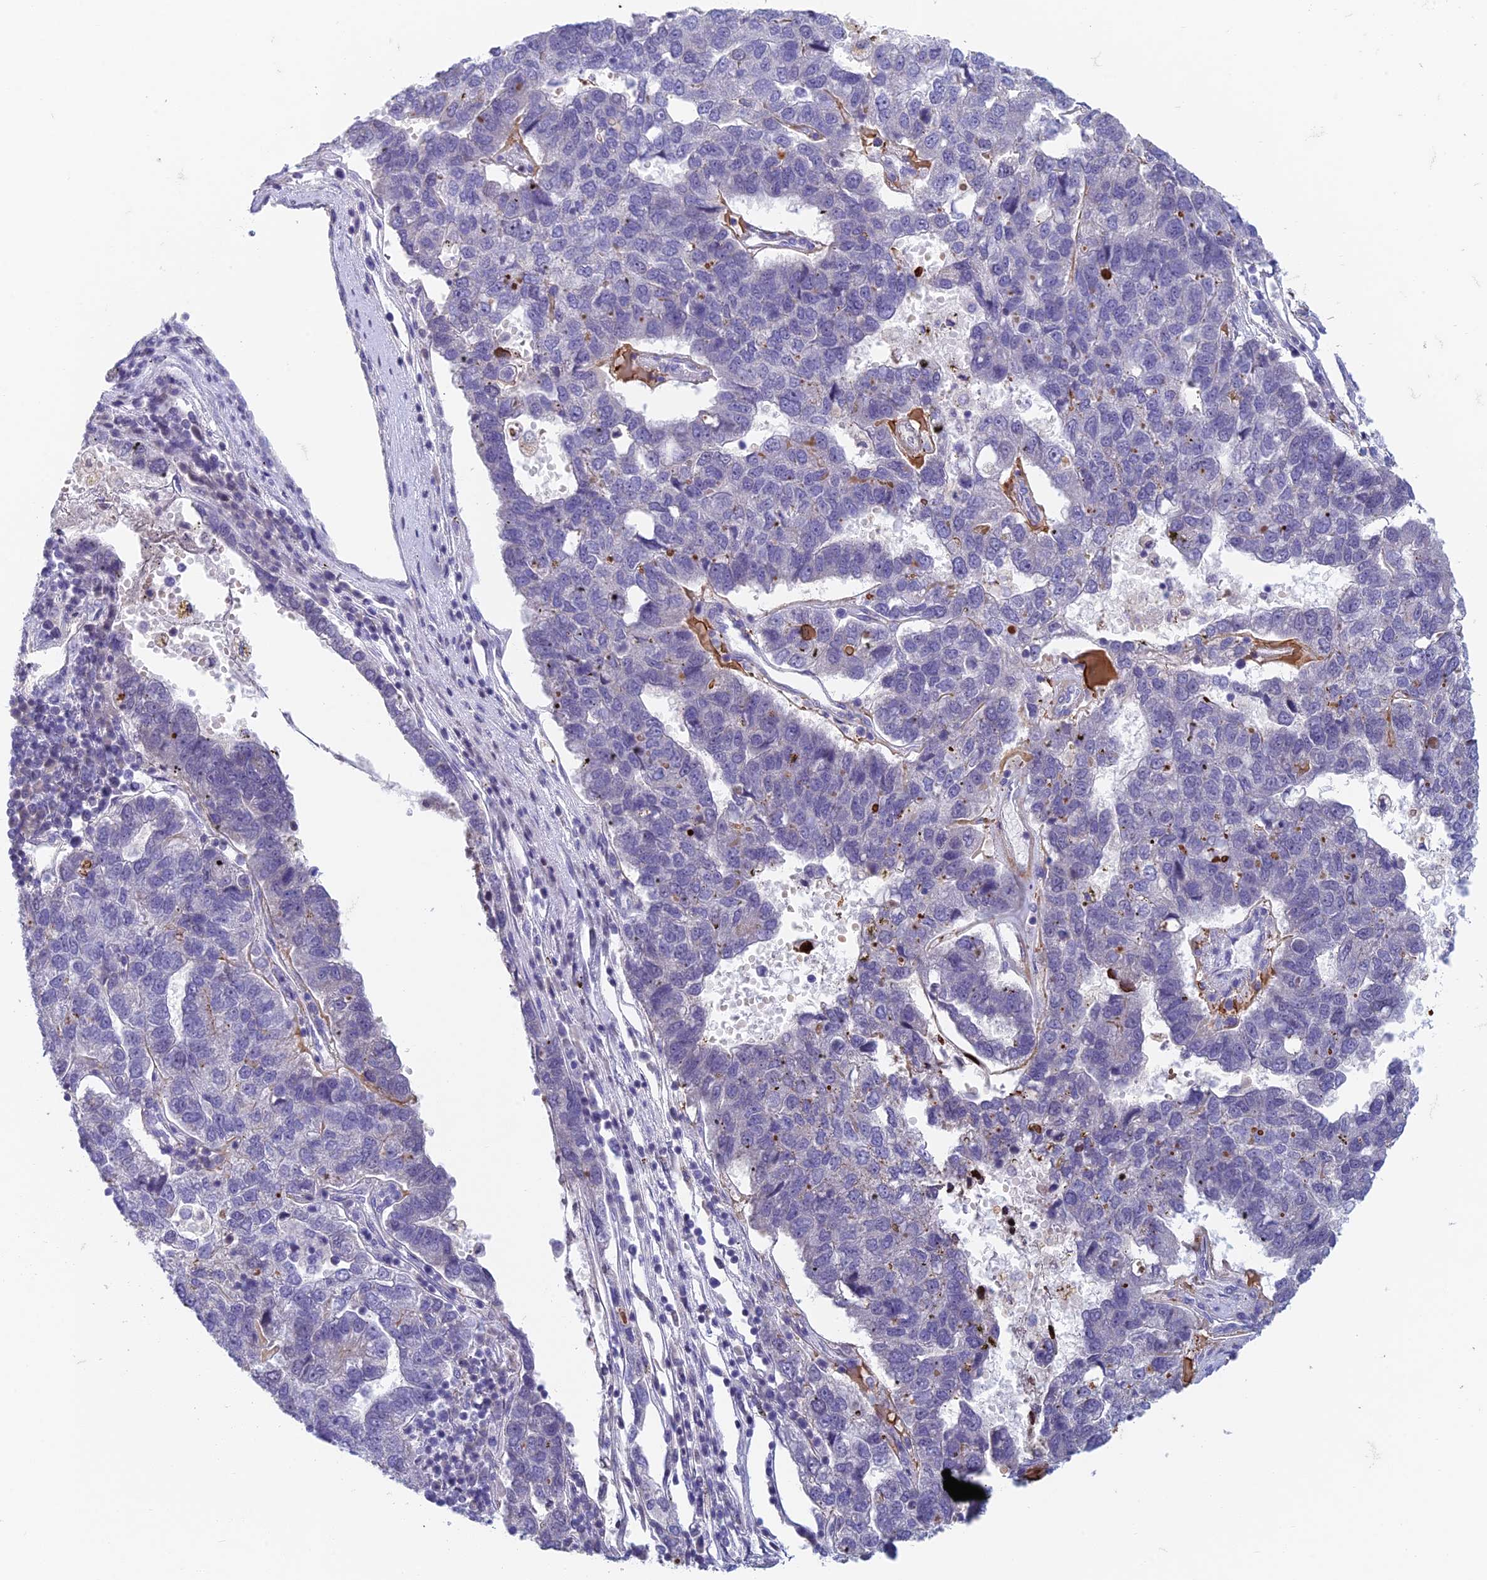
{"staining": {"intensity": "negative", "quantity": "none", "location": "none"}, "tissue": "pancreatic cancer", "cell_type": "Tumor cells", "image_type": "cancer", "snomed": [{"axis": "morphology", "description": "Adenocarcinoma, NOS"}, {"axis": "topography", "description": "Pancreas"}], "caption": "This micrograph is of pancreatic cancer (adenocarcinoma) stained with immunohistochemistry (IHC) to label a protein in brown with the nuclei are counter-stained blue. There is no expression in tumor cells.", "gene": "REXO5", "patient": {"sex": "female", "age": 61}}